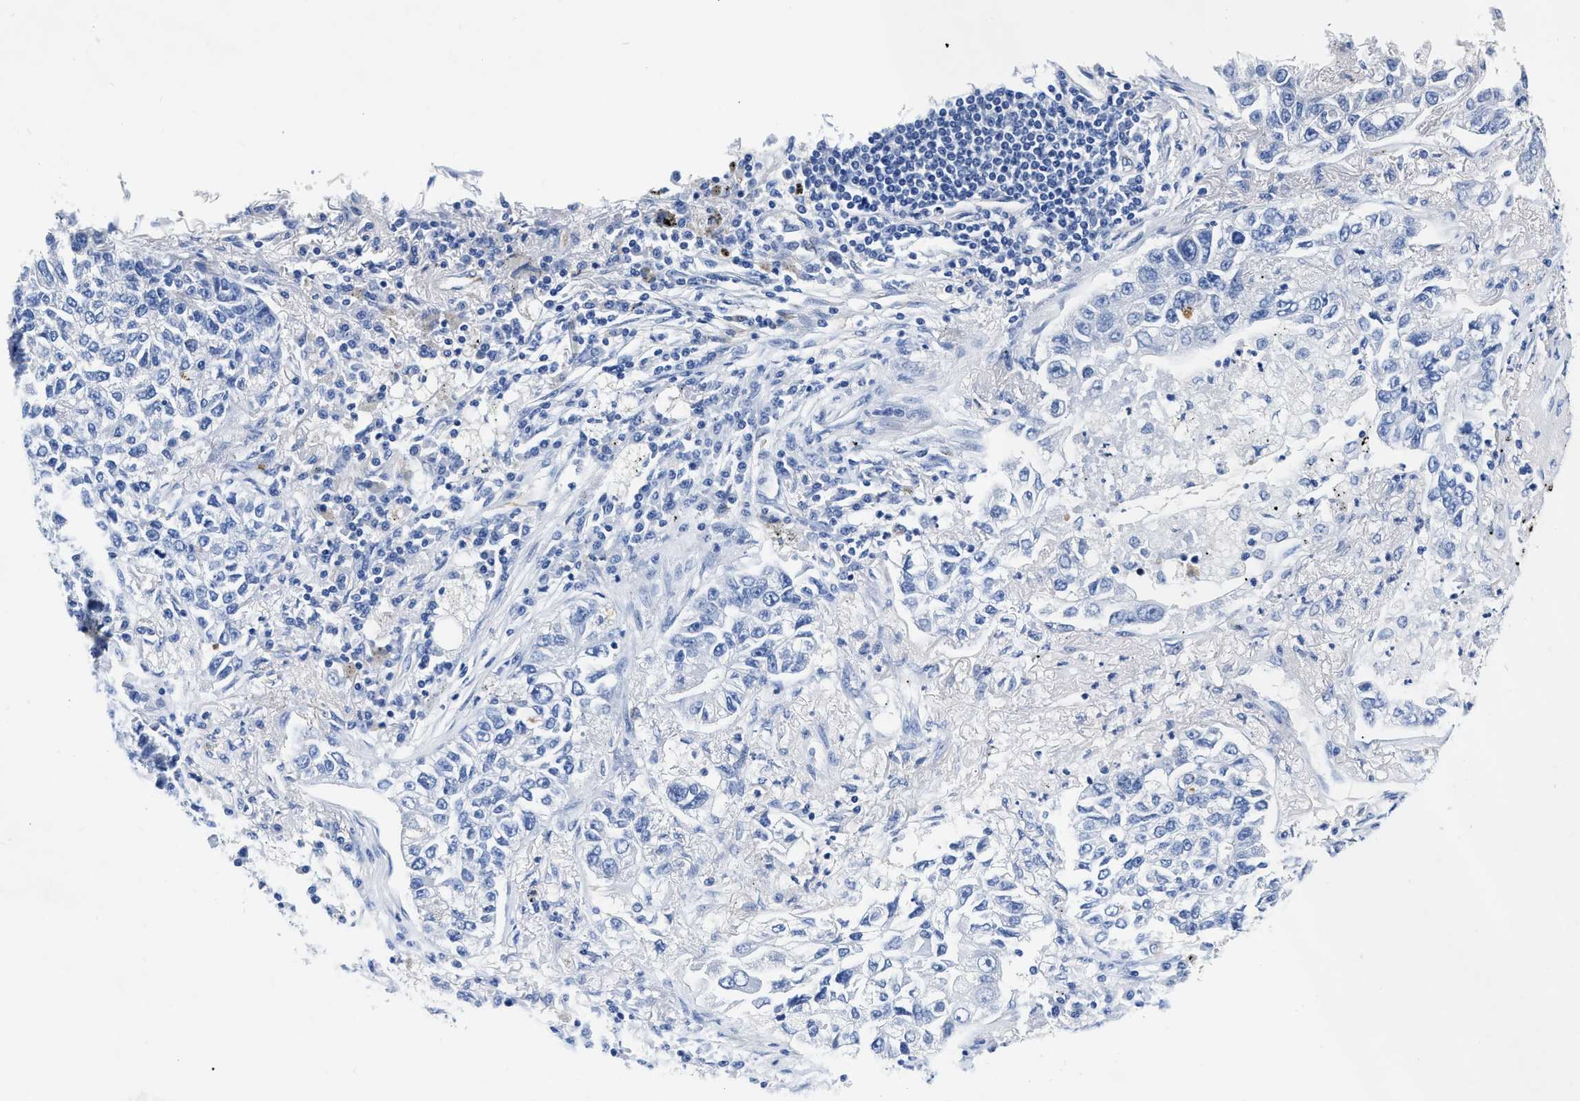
{"staining": {"intensity": "negative", "quantity": "none", "location": "none"}, "tissue": "lung cancer", "cell_type": "Tumor cells", "image_type": "cancer", "snomed": [{"axis": "morphology", "description": "Adenocarcinoma, NOS"}, {"axis": "topography", "description": "Lung"}], "caption": "IHC of human adenocarcinoma (lung) reveals no positivity in tumor cells.", "gene": "TVP23B", "patient": {"sex": "male", "age": 49}}